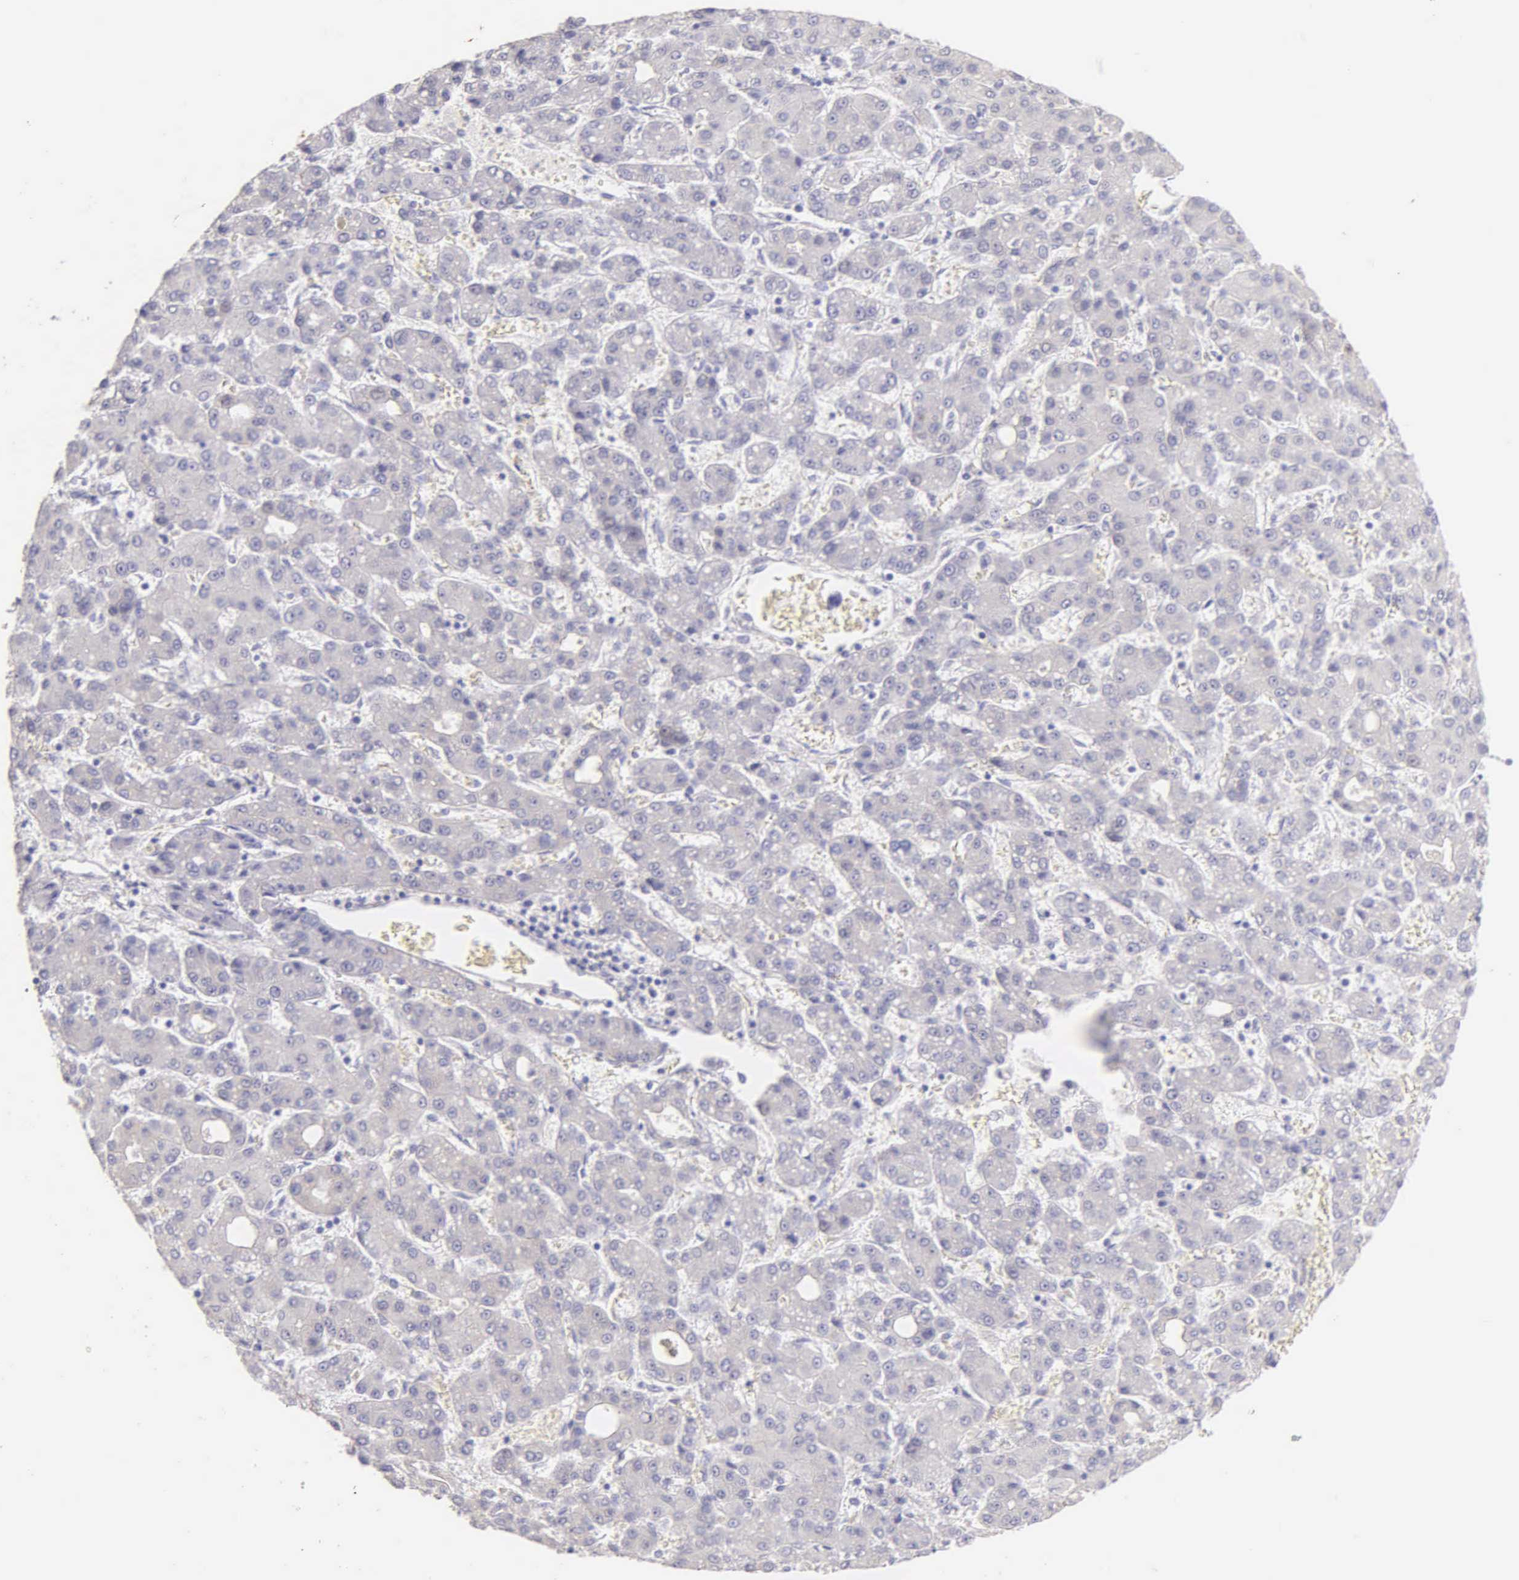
{"staining": {"intensity": "negative", "quantity": "none", "location": "none"}, "tissue": "liver cancer", "cell_type": "Tumor cells", "image_type": "cancer", "snomed": [{"axis": "morphology", "description": "Carcinoma, Hepatocellular, NOS"}, {"axis": "topography", "description": "Liver"}], "caption": "Immunohistochemical staining of human liver hepatocellular carcinoma demonstrates no significant staining in tumor cells.", "gene": "KRT17", "patient": {"sex": "male", "age": 69}}